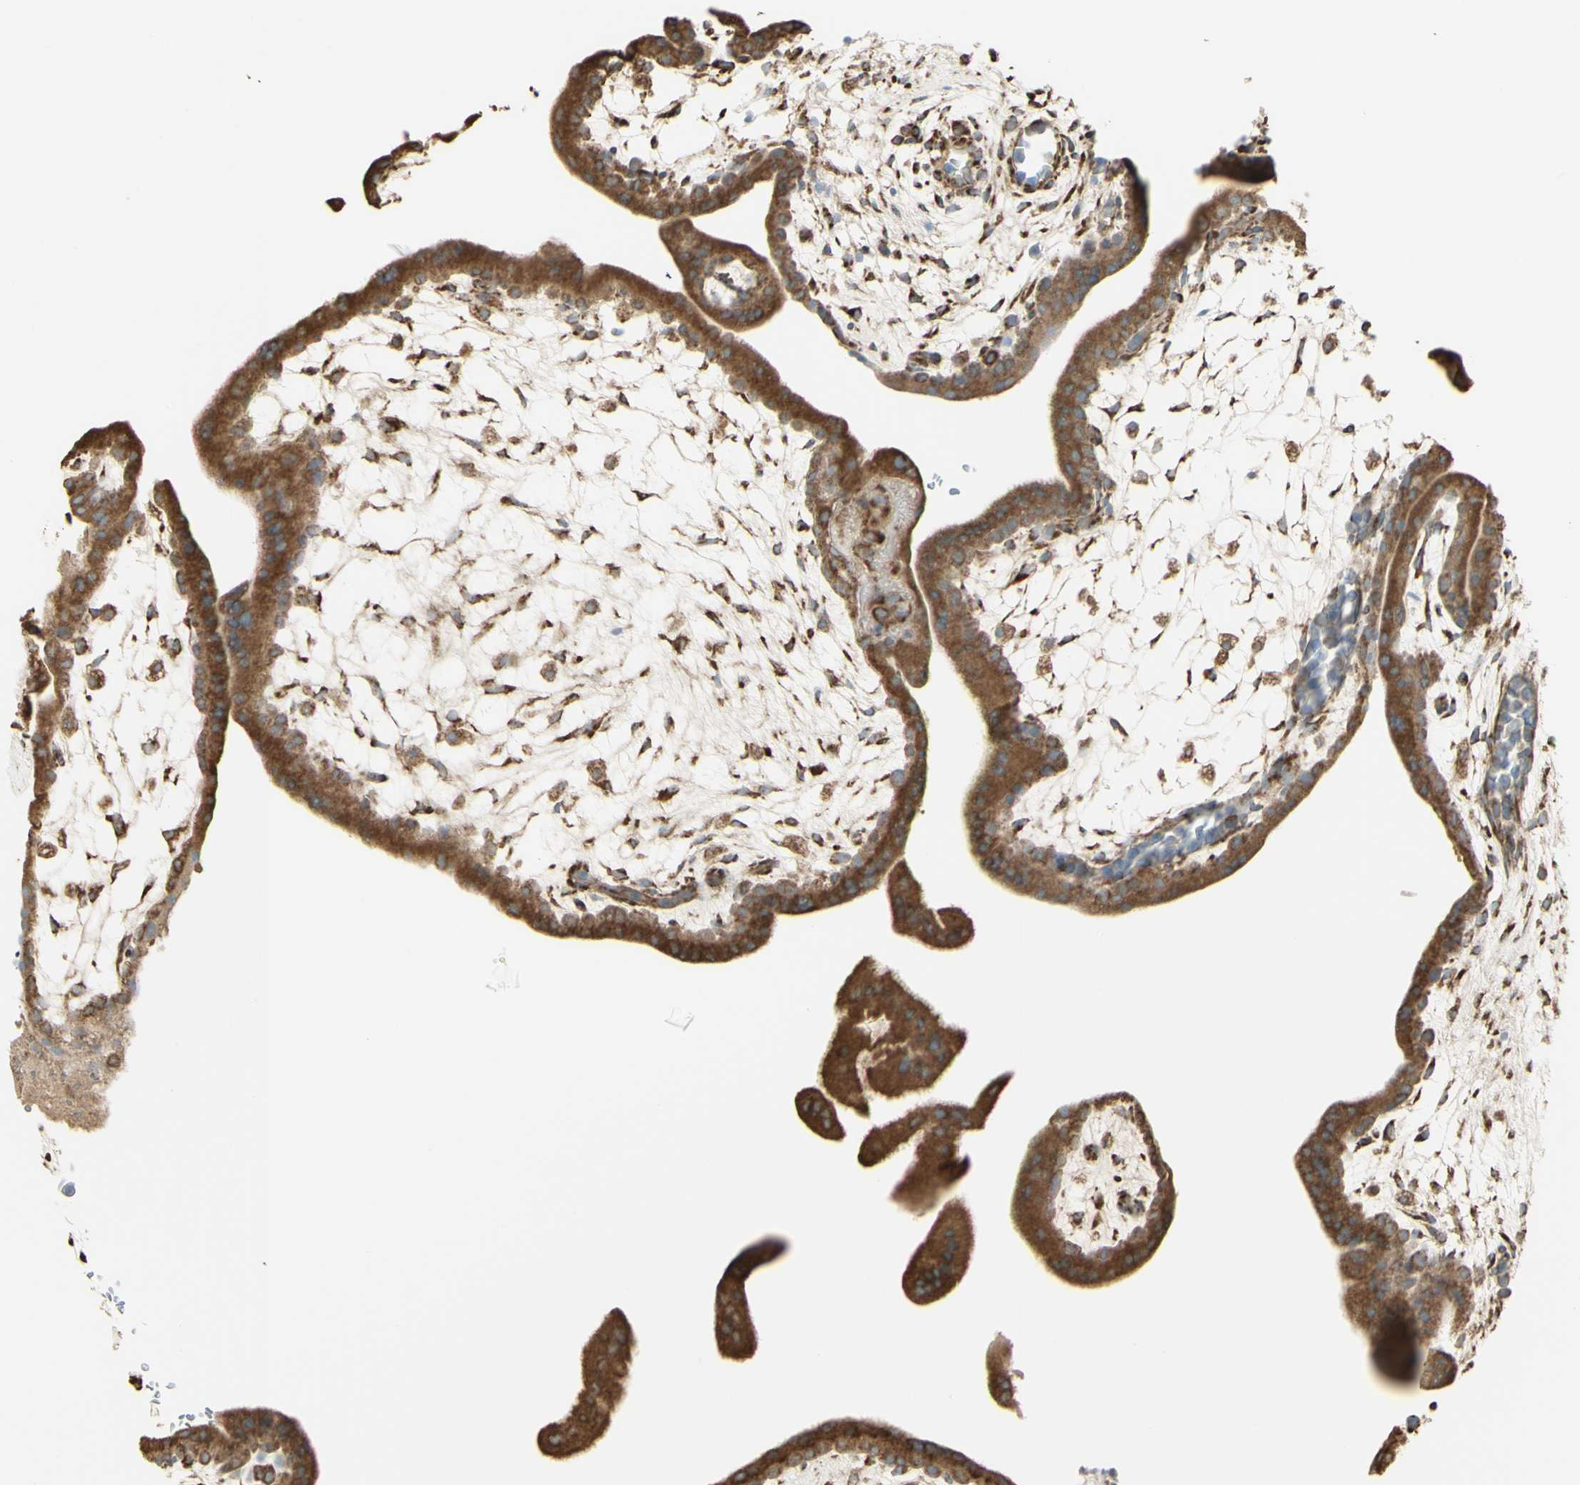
{"staining": {"intensity": "moderate", "quantity": ">75%", "location": "cytoplasmic/membranous"}, "tissue": "placenta", "cell_type": "Trophoblastic cells", "image_type": "normal", "snomed": [{"axis": "morphology", "description": "Normal tissue, NOS"}, {"axis": "topography", "description": "Placenta"}], "caption": "Normal placenta was stained to show a protein in brown. There is medium levels of moderate cytoplasmic/membranous positivity in approximately >75% of trophoblastic cells. (IHC, brightfield microscopy, high magnification).", "gene": "EEF1B2", "patient": {"sex": "female", "age": 35}}